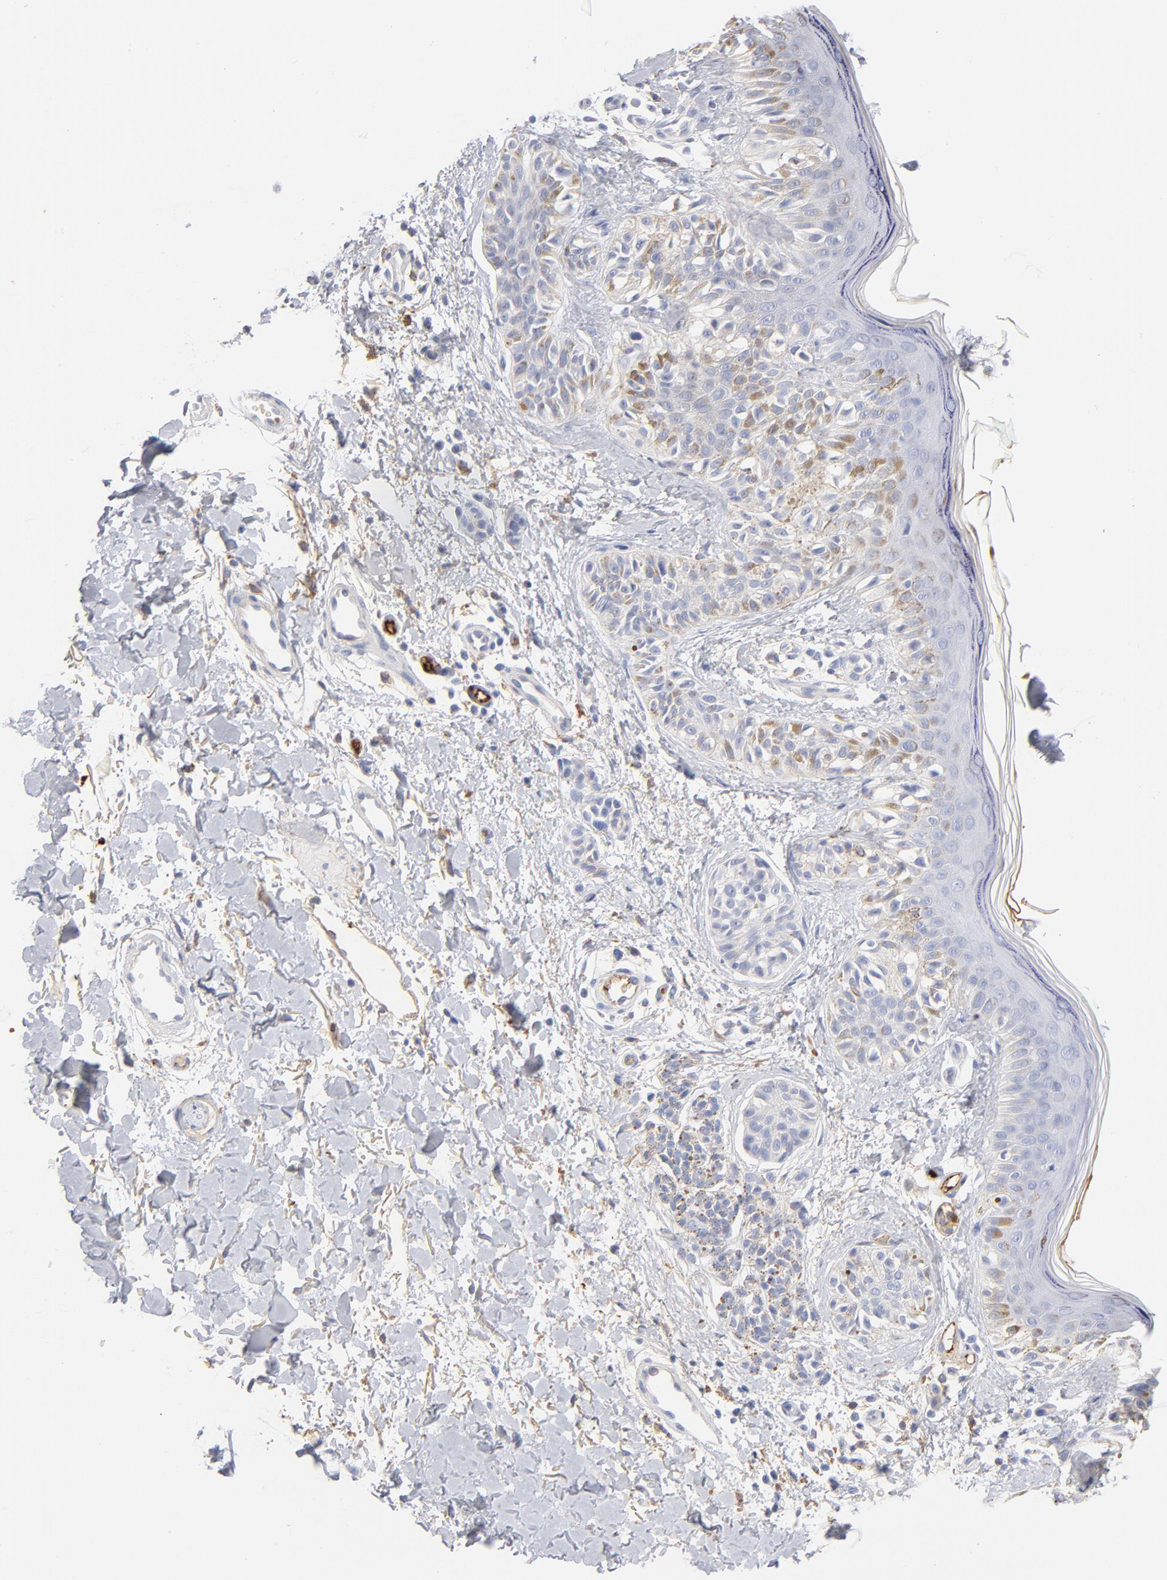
{"staining": {"intensity": "negative", "quantity": "none", "location": "none"}, "tissue": "melanoma", "cell_type": "Tumor cells", "image_type": "cancer", "snomed": [{"axis": "morphology", "description": "Normal tissue, NOS"}, {"axis": "morphology", "description": "Malignant melanoma, NOS"}, {"axis": "topography", "description": "Skin"}], "caption": "Tumor cells are negative for protein expression in human malignant melanoma. (Stains: DAB (3,3'-diaminobenzidine) IHC with hematoxylin counter stain, Microscopy: brightfield microscopy at high magnification).", "gene": "C3", "patient": {"sex": "male", "age": 83}}